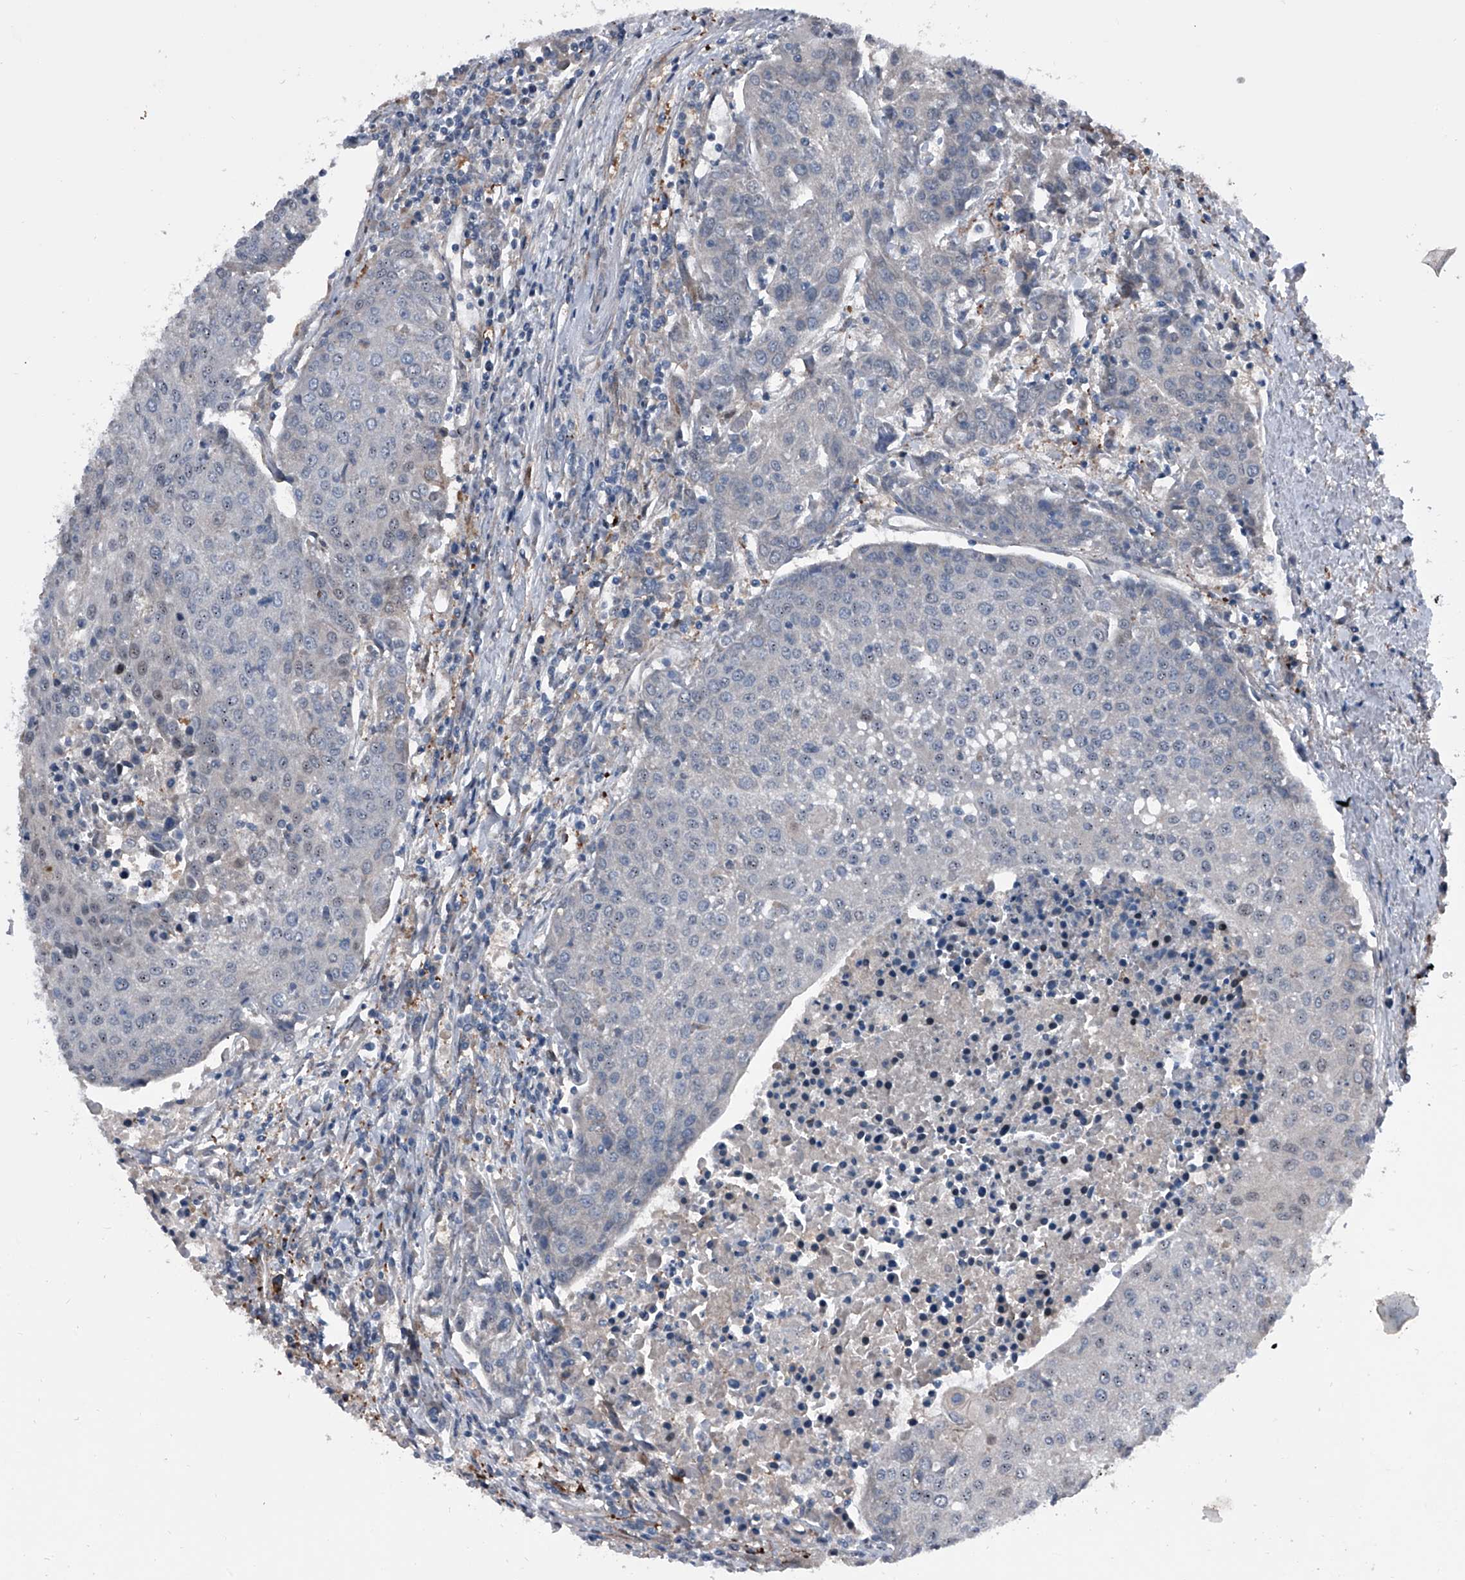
{"staining": {"intensity": "negative", "quantity": "none", "location": "none"}, "tissue": "urothelial cancer", "cell_type": "Tumor cells", "image_type": "cancer", "snomed": [{"axis": "morphology", "description": "Urothelial carcinoma, High grade"}, {"axis": "topography", "description": "Urinary bladder"}], "caption": "There is no significant expression in tumor cells of high-grade urothelial carcinoma. (Stains: DAB immunohistochemistry (IHC) with hematoxylin counter stain, Microscopy: brightfield microscopy at high magnification).", "gene": "ELK4", "patient": {"sex": "female", "age": 85}}